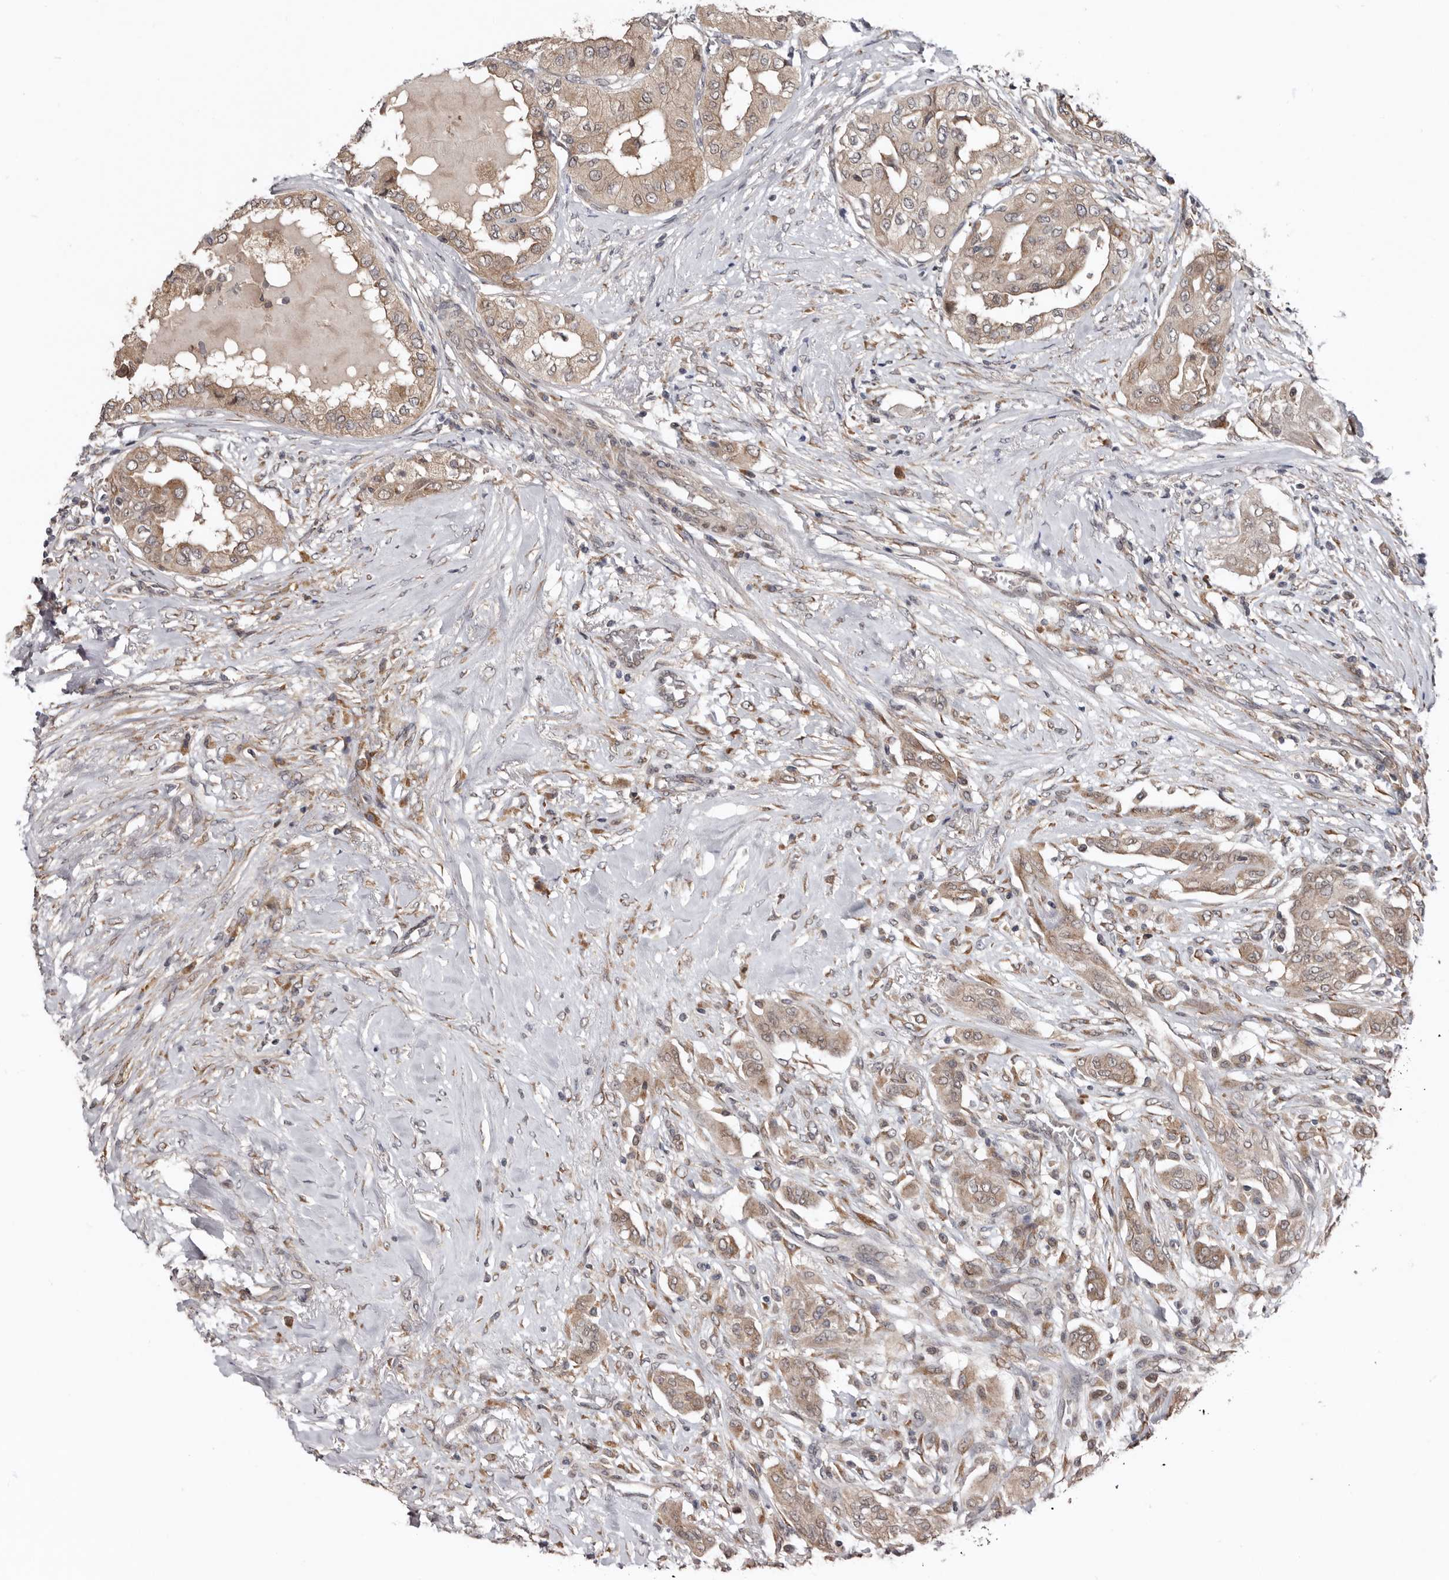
{"staining": {"intensity": "weak", "quantity": ">75%", "location": "cytoplasmic/membranous"}, "tissue": "thyroid cancer", "cell_type": "Tumor cells", "image_type": "cancer", "snomed": [{"axis": "morphology", "description": "Papillary adenocarcinoma, NOS"}, {"axis": "topography", "description": "Thyroid gland"}], "caption": "This is a histology image of immunohistochemistry staining of papillary adenocarcinoma (thyroid), which shows weak staining in the cytoplasmic/membranous of tumor cells.", "gene": "CHML", "patient": {"sex": "female", "age": 59}}